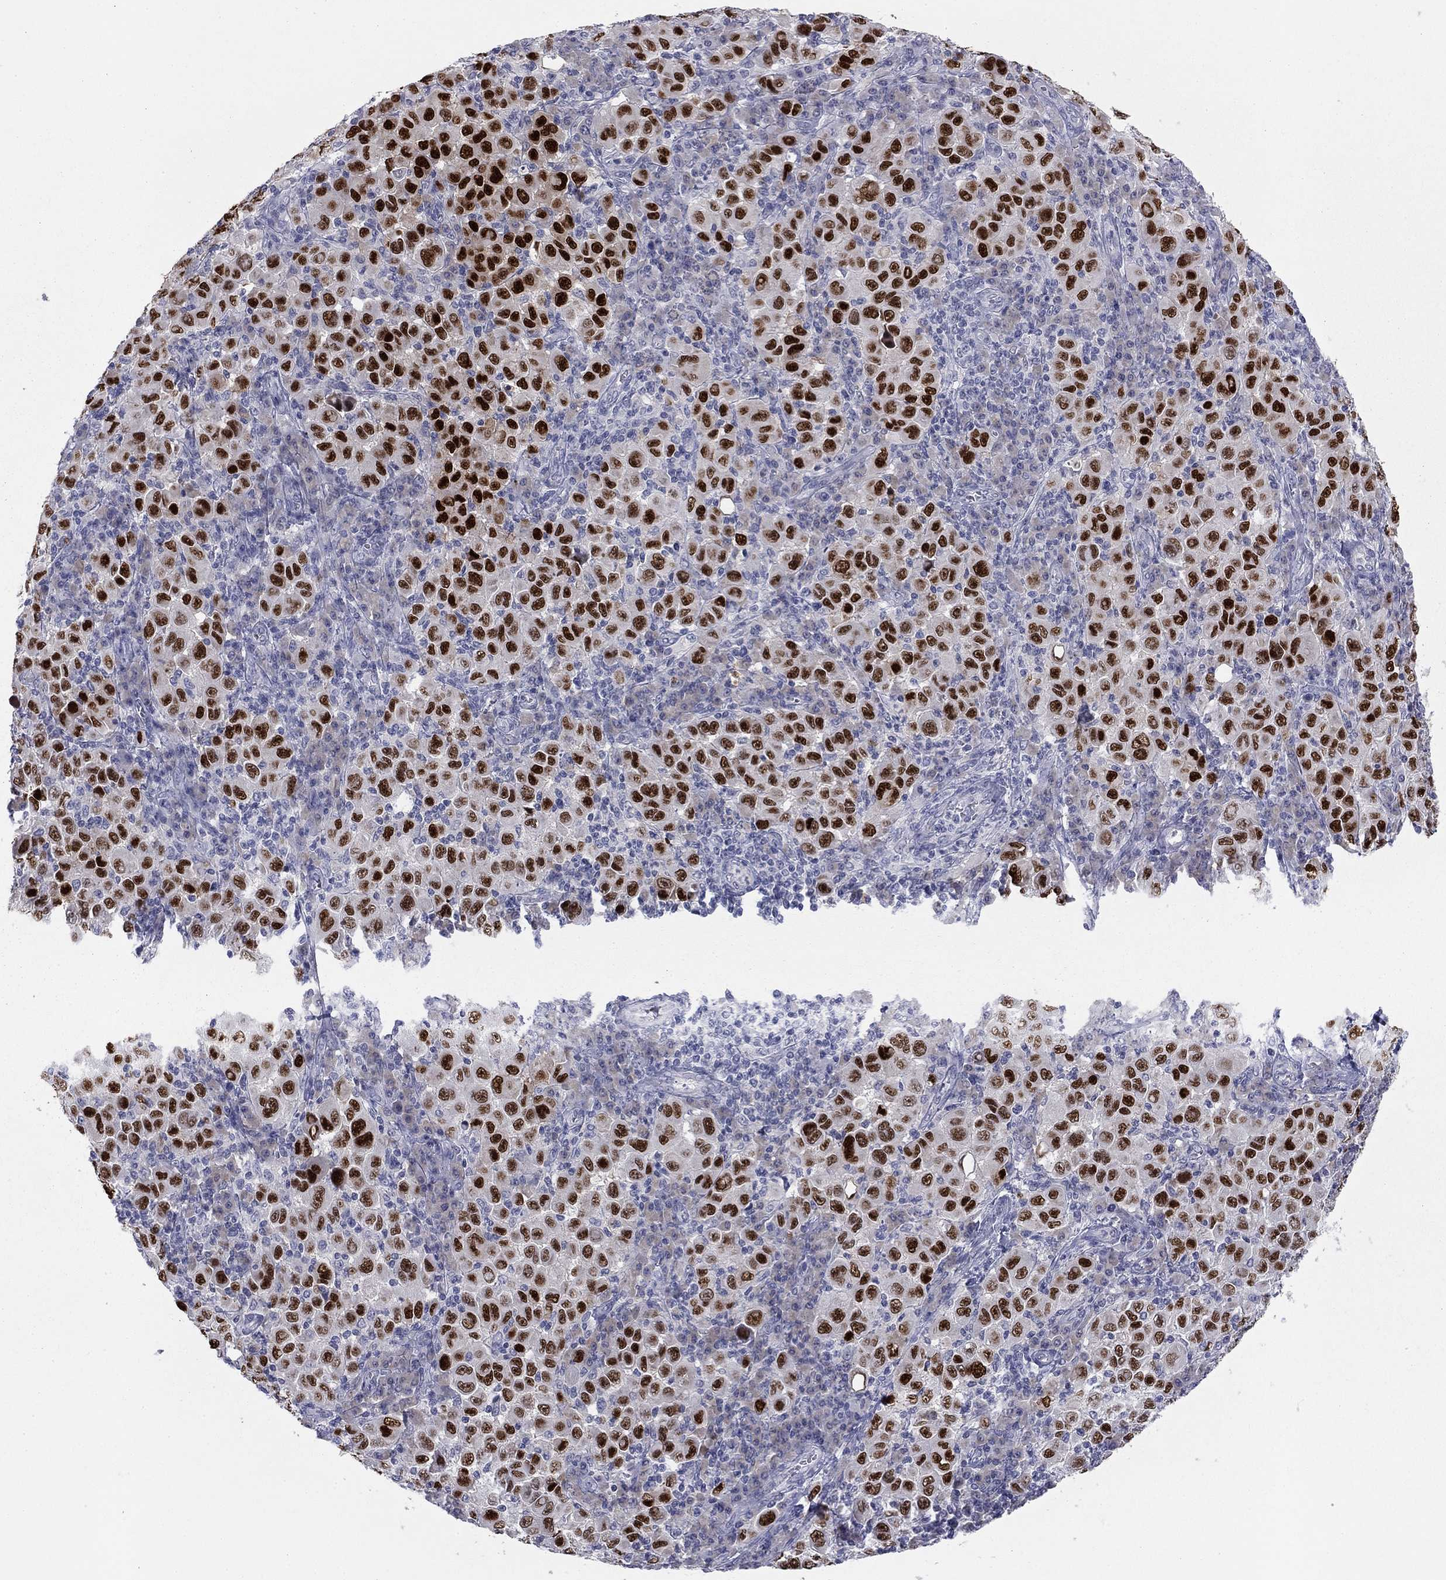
{"staining": {"intensity": "strong", "quantity": ">75%", "location": "nuclear"}, "tissue": "melanoma", "cell_type": "Tumor cells", "image_type": "cancer", "snomed": [{"axis": "morphology", "description": "Malignant melanoma, NOS"}, {"axis": "topography", "description": "Skin"}], "caption": "IHC image of human malignant melanoma stained for a protein (brown), which reveals high levels of strong nuclear staining in about >75% of tumor cells.", "gene": "TFAP2B", "patient": {"sex": "female", "age": 57}}